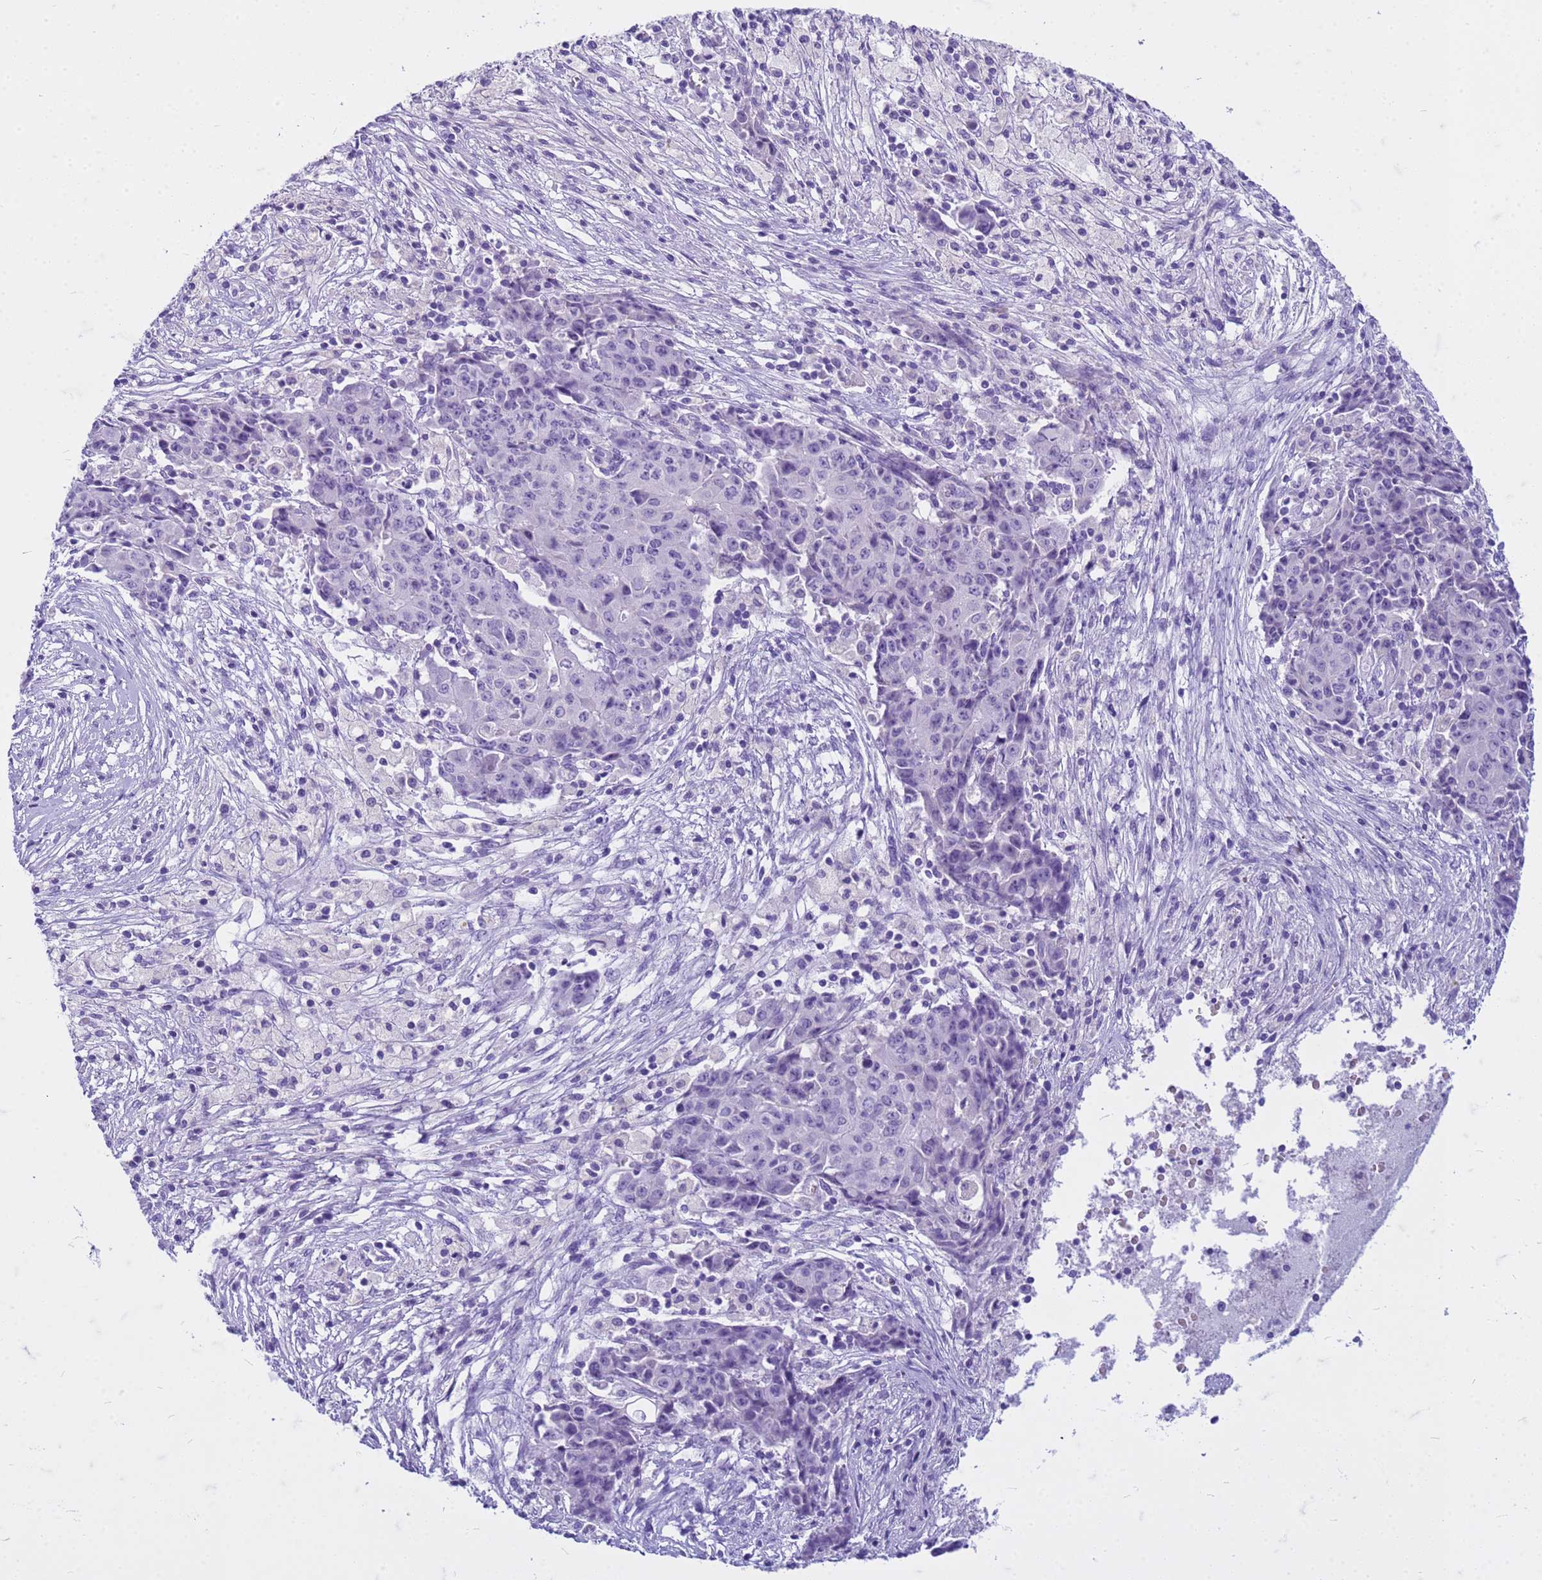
{"staining": {"intensity": "negative", "quantity": "none", "location": "none"}, "tissue": "ovarian cancer", "cell_type": "Tumor cells", "image_type": "cancer", "snomed": [{"axis": "morphology", "description": "Carcinoma, endometroid"}, {"axis": "topography", "description": "Ovary"}], "caption": "Protein analysis of ovarian endometroid carcinoma demonstrates no significant positivity in tumor cells.", "gene": "CFAP100", "patient": {"sex": "female", "age": 42}}